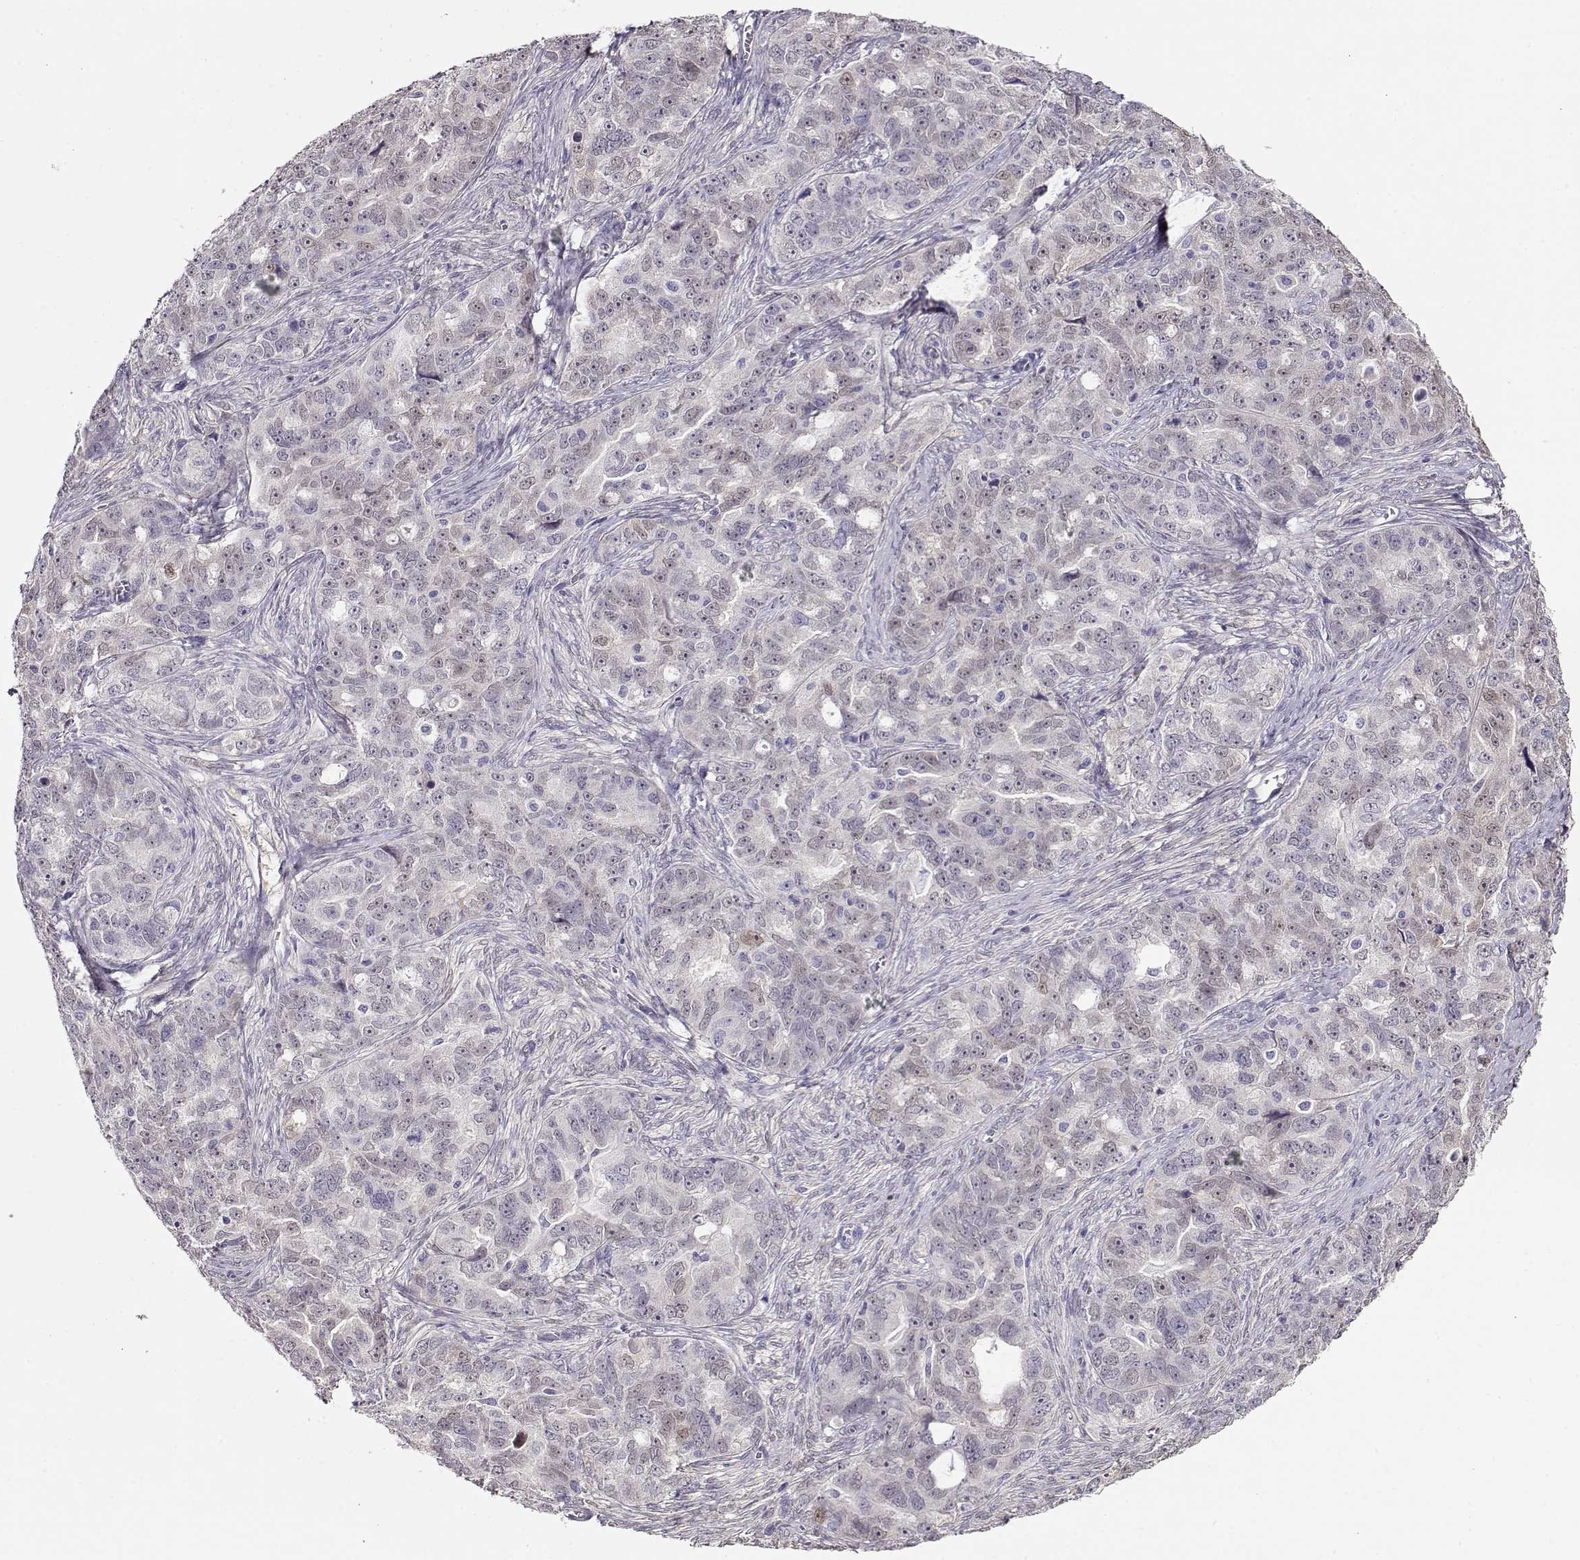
{"staining": {"intensity": "negative", "quantity": "none", "location": "none"}, "tissue": "ovarian cancer", "cell_type": "Tumor cells", "image_type": "cancer", "snomed": [{"axis": "morphology", "description": "Cystadenocarcinoma, serous, NOS"}, {"axis": "topography", "description": "Ovary"}], "caption": "A high-resolution photomicrograph shows immunohistochemistry (IHC) staining of ovarian serous cystadenocarcinoma, which displays no significant positivity in tumor cells. (Immunohistochemistry, brightfield microscopy, high magnification).", "gene": "CCR8", "patient": {"sex": "female", "age": 51}}